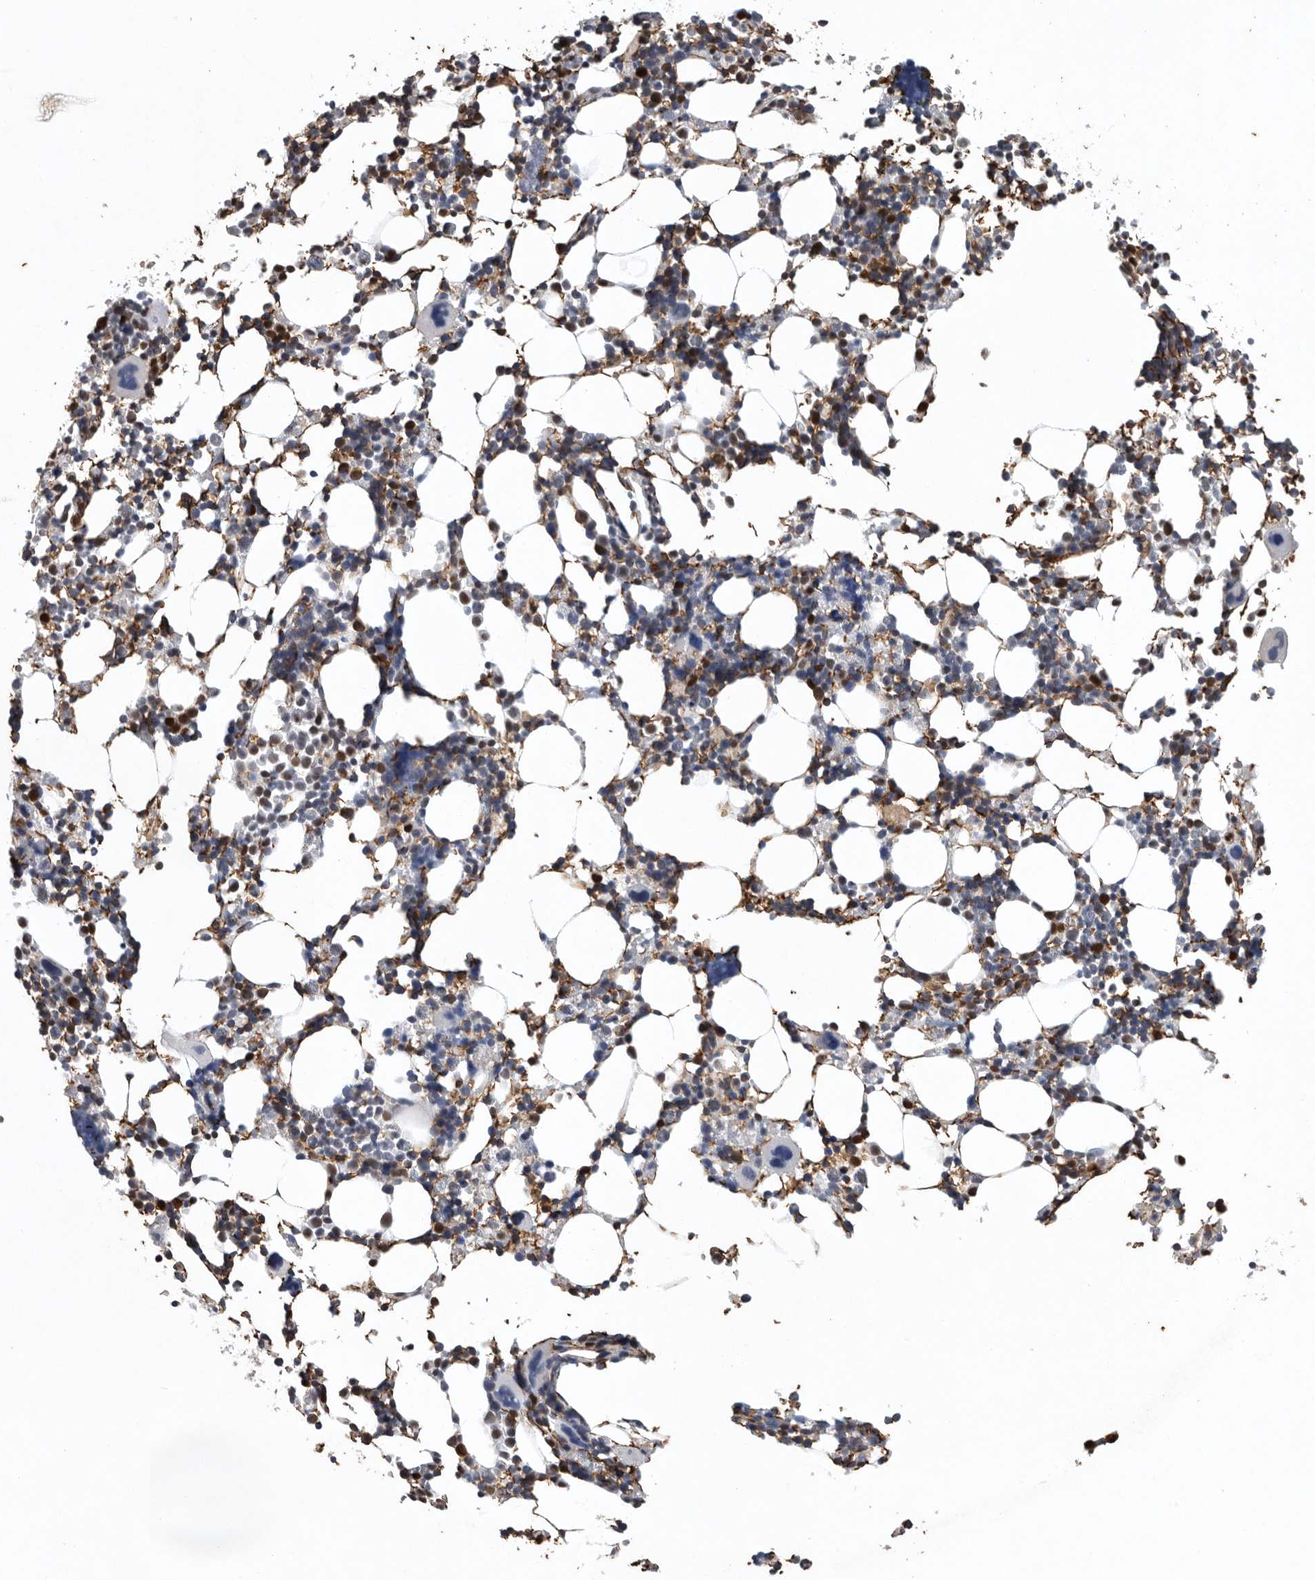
{"staining": {"intensity": "strong", "quantity": "<25%", "location": "nuclear"}, "tissue": "bone marrow", "cell_type": "Hematopoietic cells", "image_type": "normal", "snomed": [{"axis": "morphology", "description": "Normal tissue, NOS"}, {"axis": "morphology", "description": "Inflammation, NOS"}, {"axis": "topography", "description": "Bone marrow"}], "caption": "About <25% of hematopoietic cells in normal bone marrow demonstrate strong nuclear protein staining as visualized by brown immunohistochemical staining.", "gene": "PDCD4", "patient": {"sex": "male", "age": 21}}